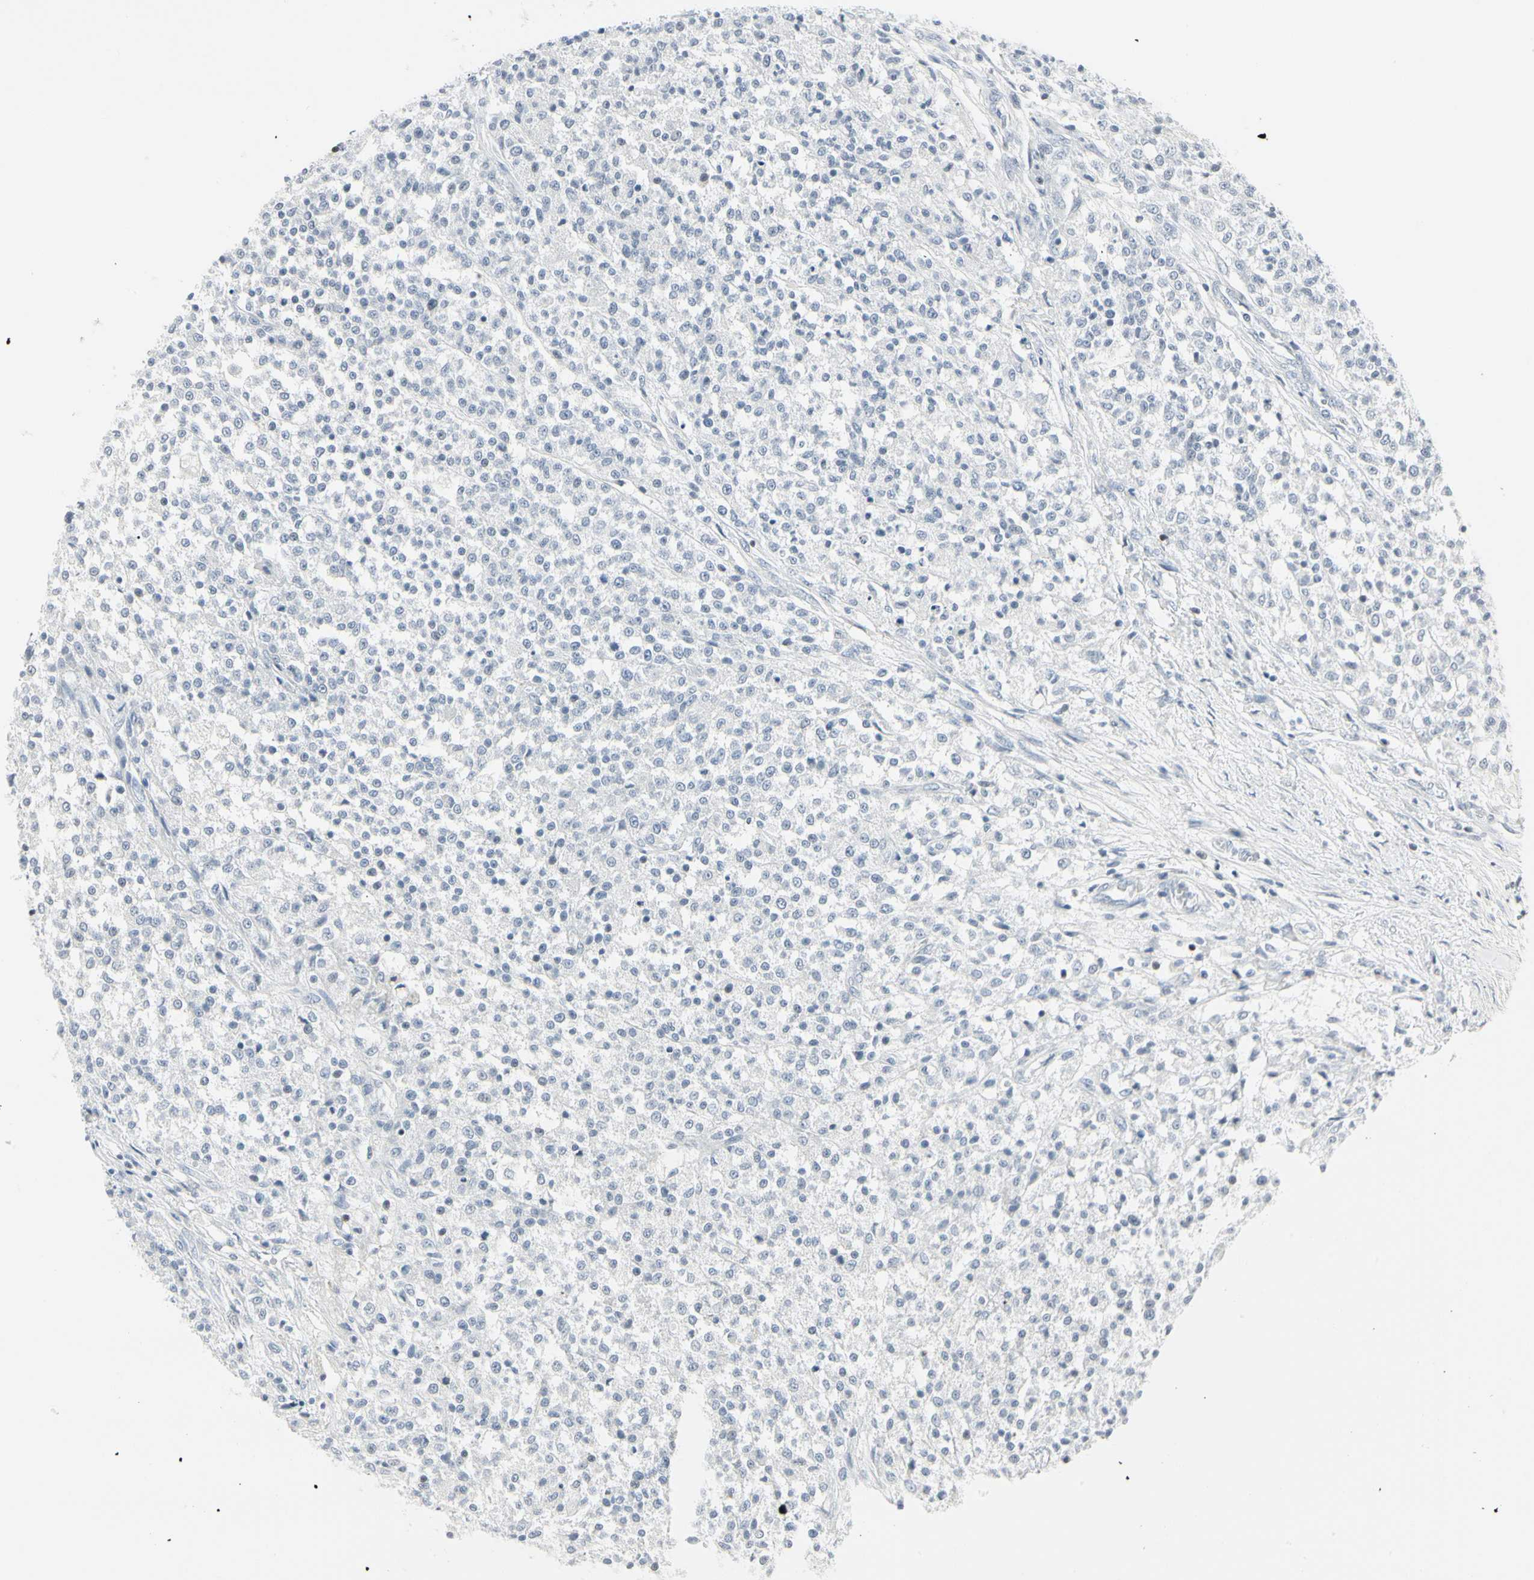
{"staining": {"intensity": "negative", "quantity": "none", "location": "none"}, "tissue": "testis cancer", "cell_type": "Tumor cells", "image_type": "cancer", "snomed": [{"axis": "morphology", "description": "Seminoma, NOS"}, {"axis": "topography", "description": "Testis"}], "caption": "High magnification brightfield microscopy of testis seminoma stained with DAB (brown) and counterstained with hematoxylin (blue): tumor cells show no significant positivity.", "gene": "ZBTB7B", "patient": {"sex": "male", "age": 59}}